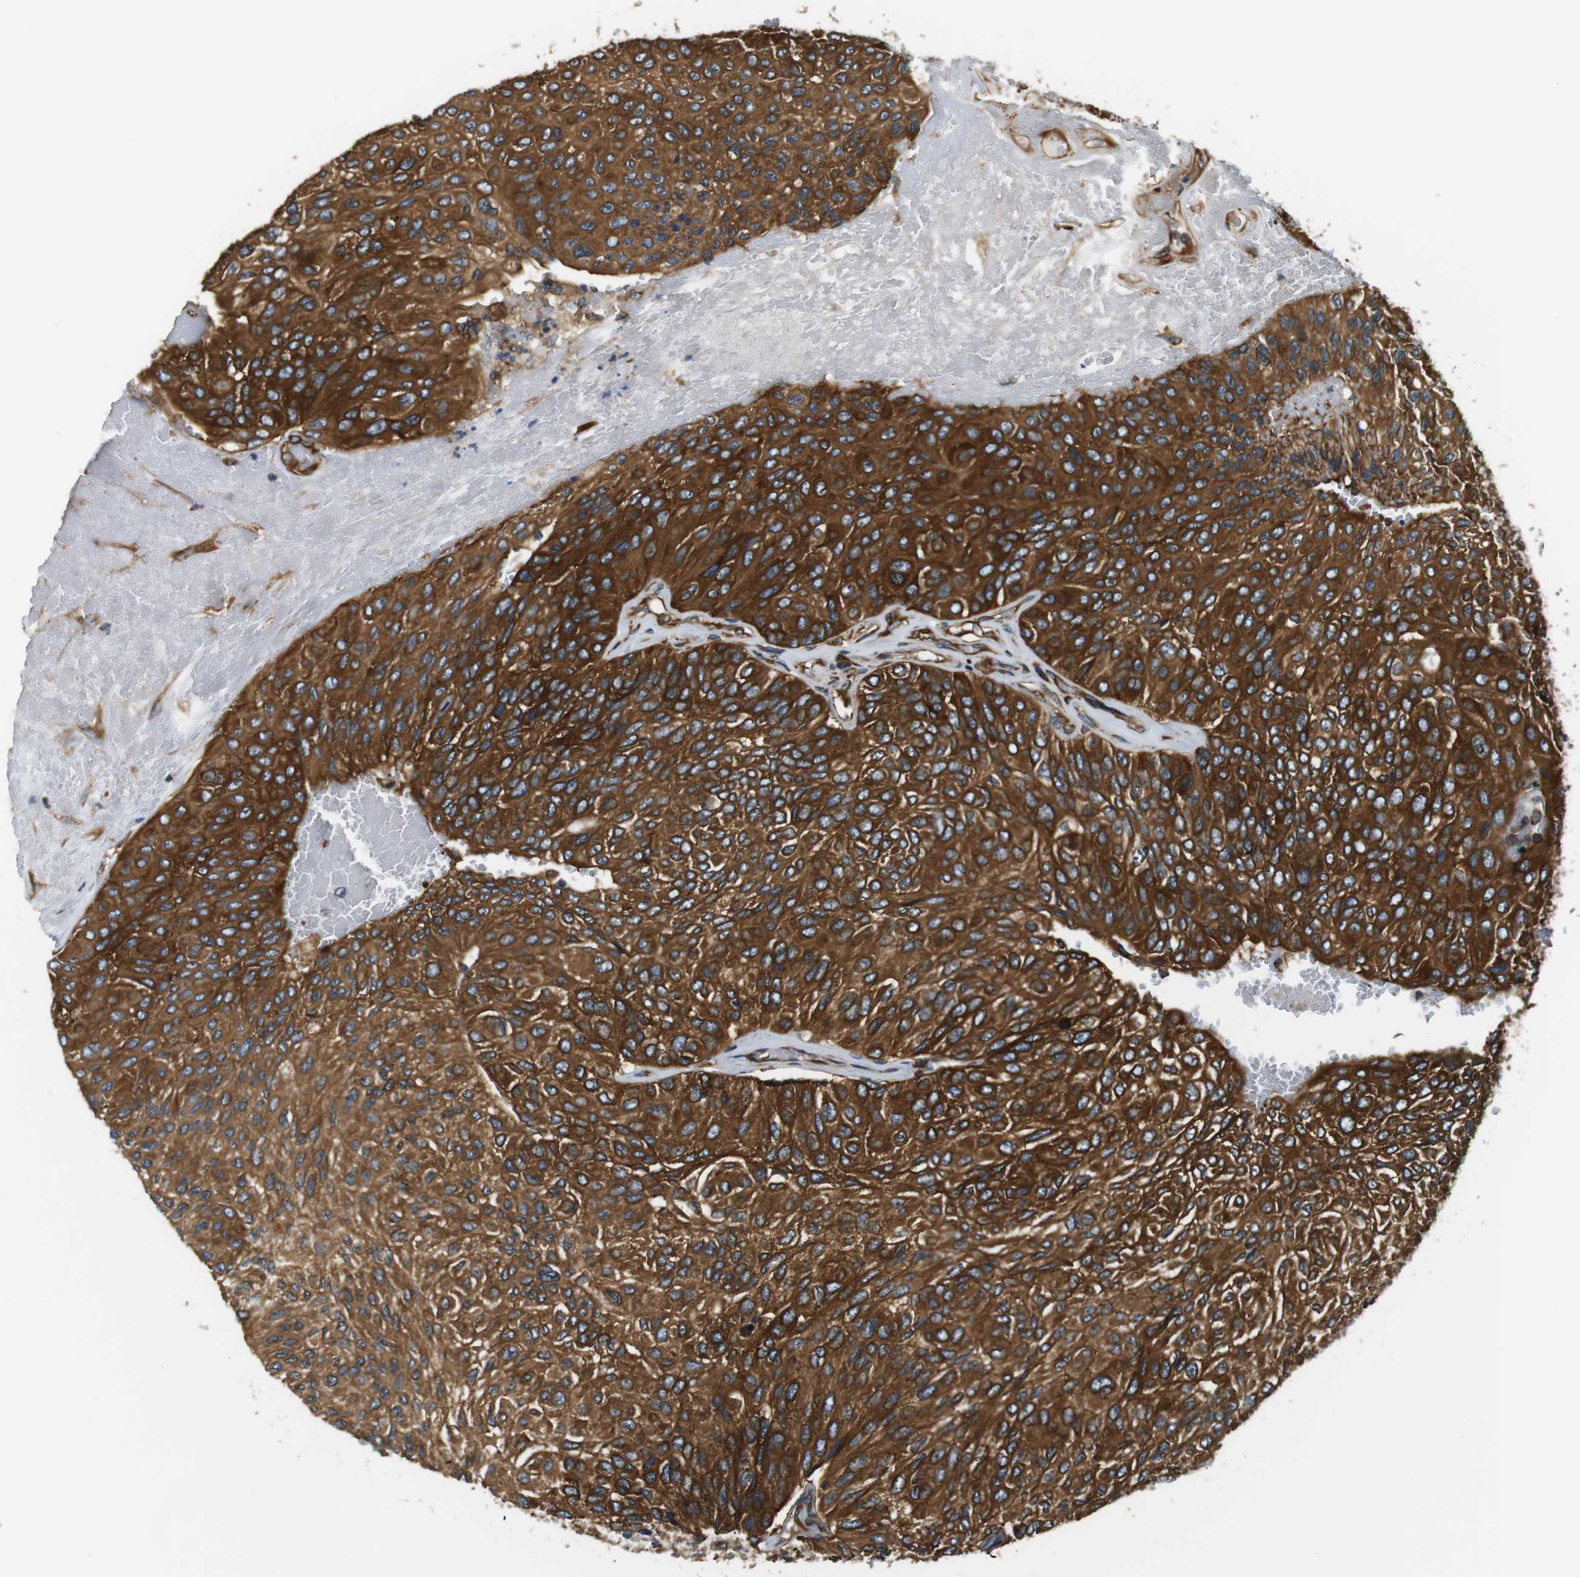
{"staining": {"intensity": "strong", "quantity": ">75%", "location": "cytoplasmic/membranous"}, "tissue": "urothelial cancer", "cell_type": "Tumor cells", "image_type": "cancer", "snomed": [{"axis": "morphology", "description": "Urothelial carcinoma, High grade"}, {"axis": "topography", "description": "Urinary bladder"}], "caption": "The image displays staining of urothelial cancer, revealing strong cytoplasmic/membranous protein staining (brown color) within tumor cells.", "gene": "TSC1", "patient": {"sex": "male", "age": 66}}